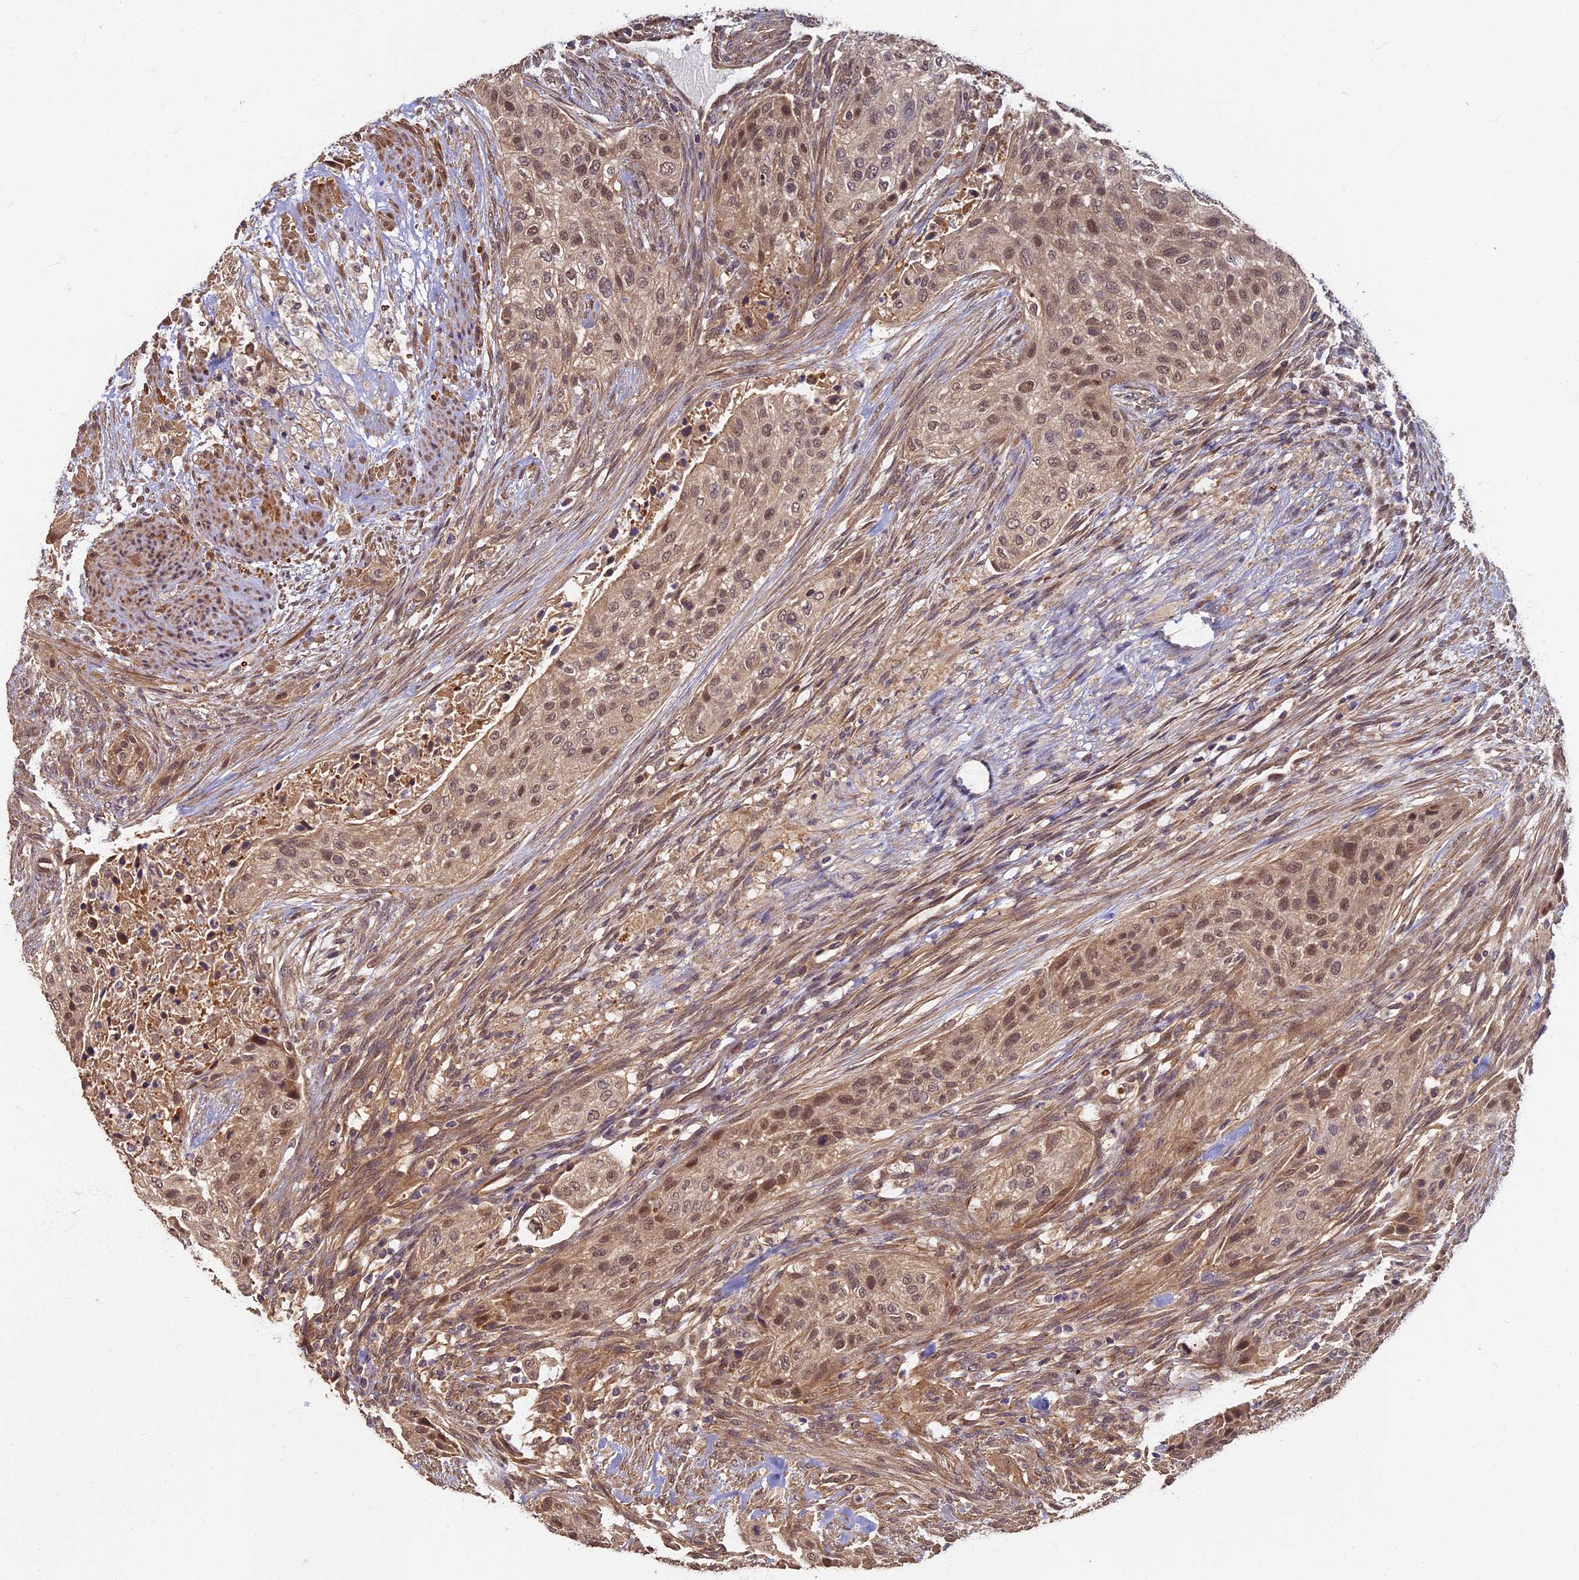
{"staining": {"intensity": "moderate", "quantity": "25%-75%", "location": "nuclear"}, "tissue": "urothelial cancer", "cell_type": "Tumor cells", "image_type": "cancer", "snomed": [{"axis": "morphology", "description": "Urothelial carcinoma, High grade"}, {"axis": "topography", "description": "Urinary bladder"}], "caption": "The micrograph demonstrates staining of high-grade urothelial carcinoma, revealing moderate nuclear protein expression (brown color) within tumor cells.", "gene": "RSPH3", "patient": {"sex": "male", "age": 35}}